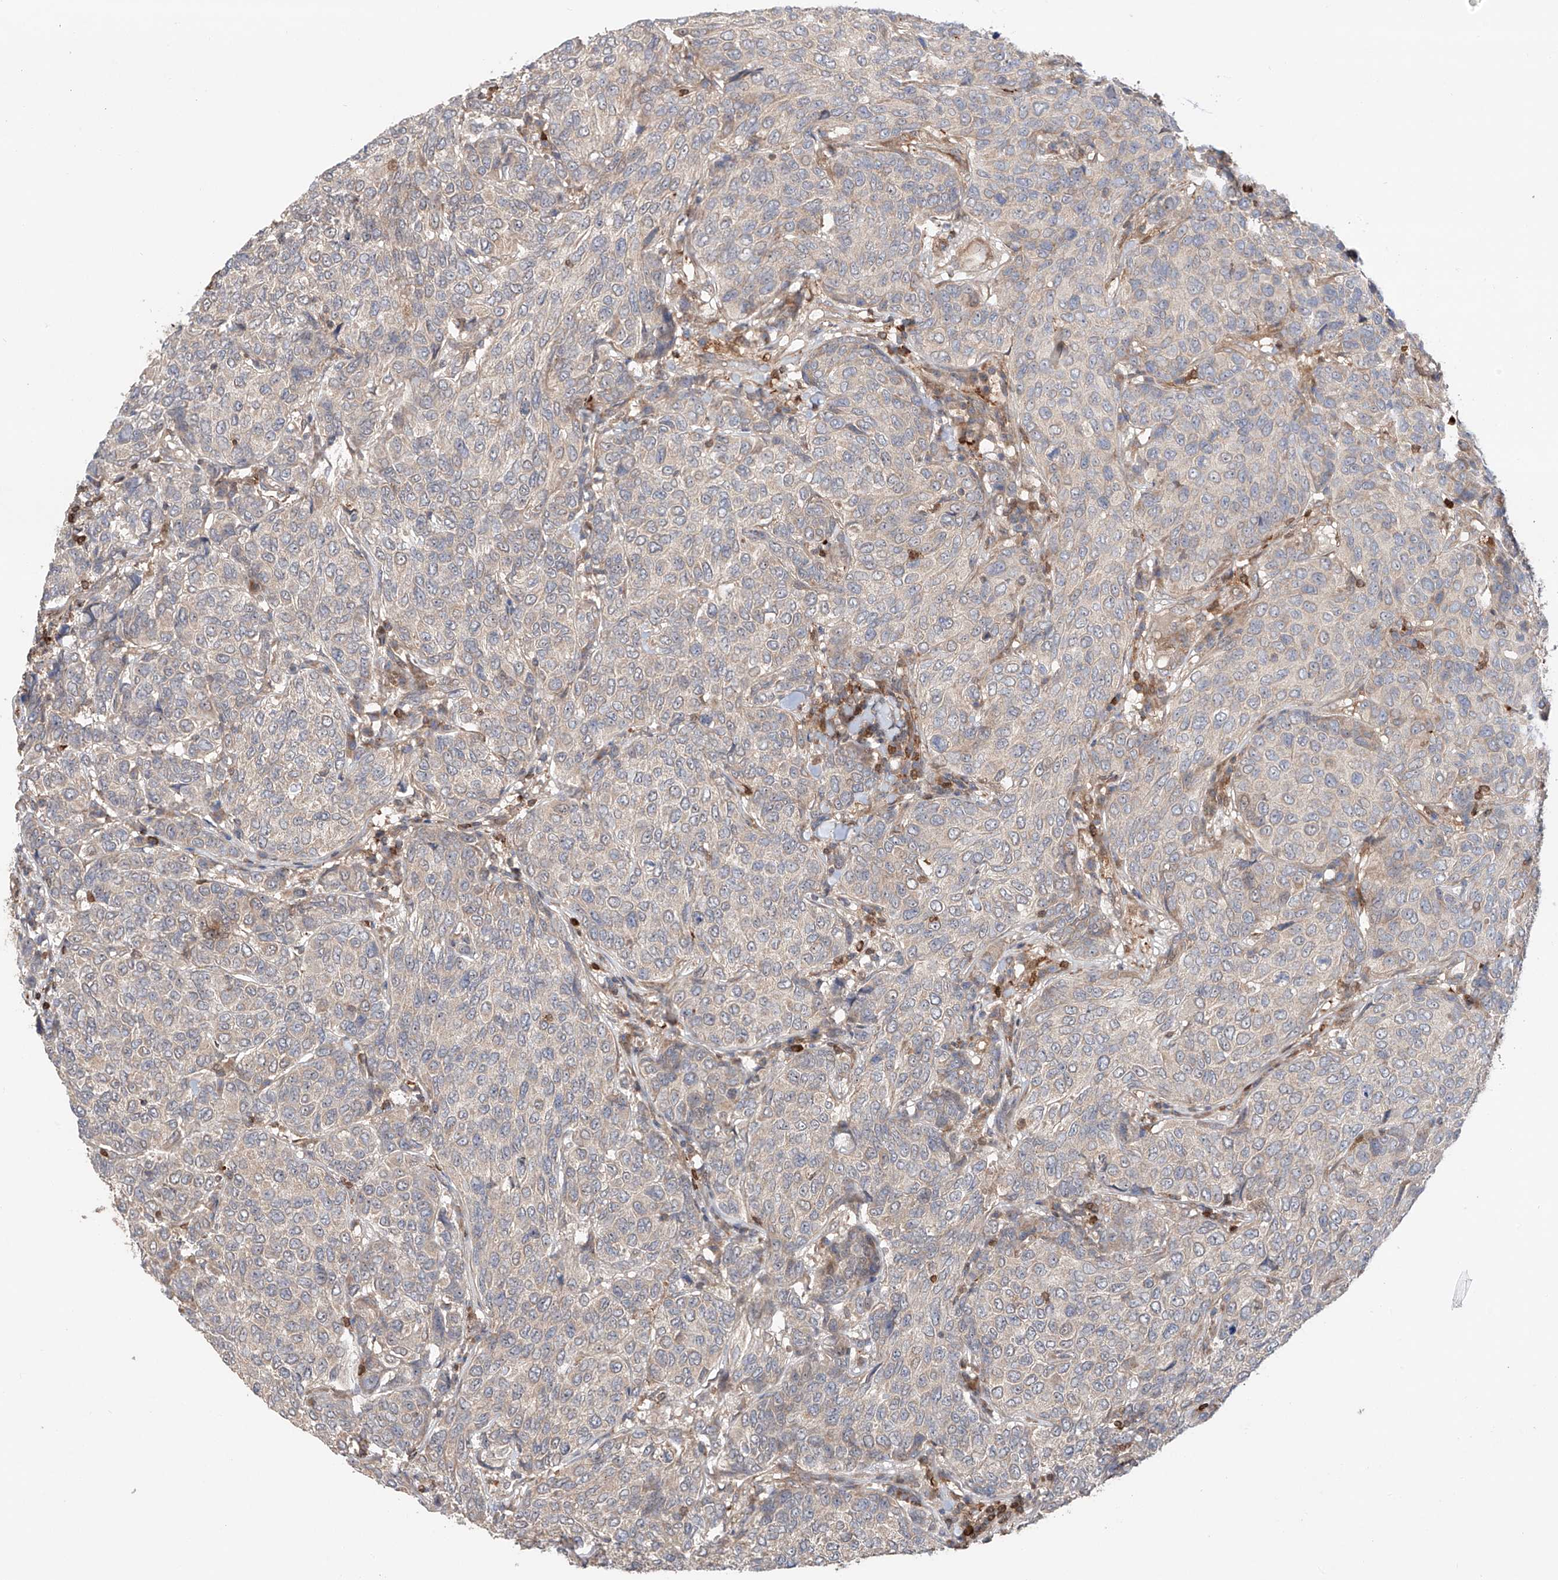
{"staining": {"intensity": "negative", "quantity": "none", "location": "none"}, "tissue": "breast cancer", "cell_type": "Tumor cells", "image_type": "cancer", "snomed": [{"axis": "morphology", "description": "Duct carcinoma"}, {"axis": "topography", "description": "Breast"}], "caption": "This photomicrograph is of breast infiltrating ductal carcinoma stained with immunohistochemistry (IHC) to label a protein in brown with the nuclei are counter-stained blue. There is no positivity in tumor cells.", "gene": "IGSF22", "patient": {"sex": "female", "age": 55}}